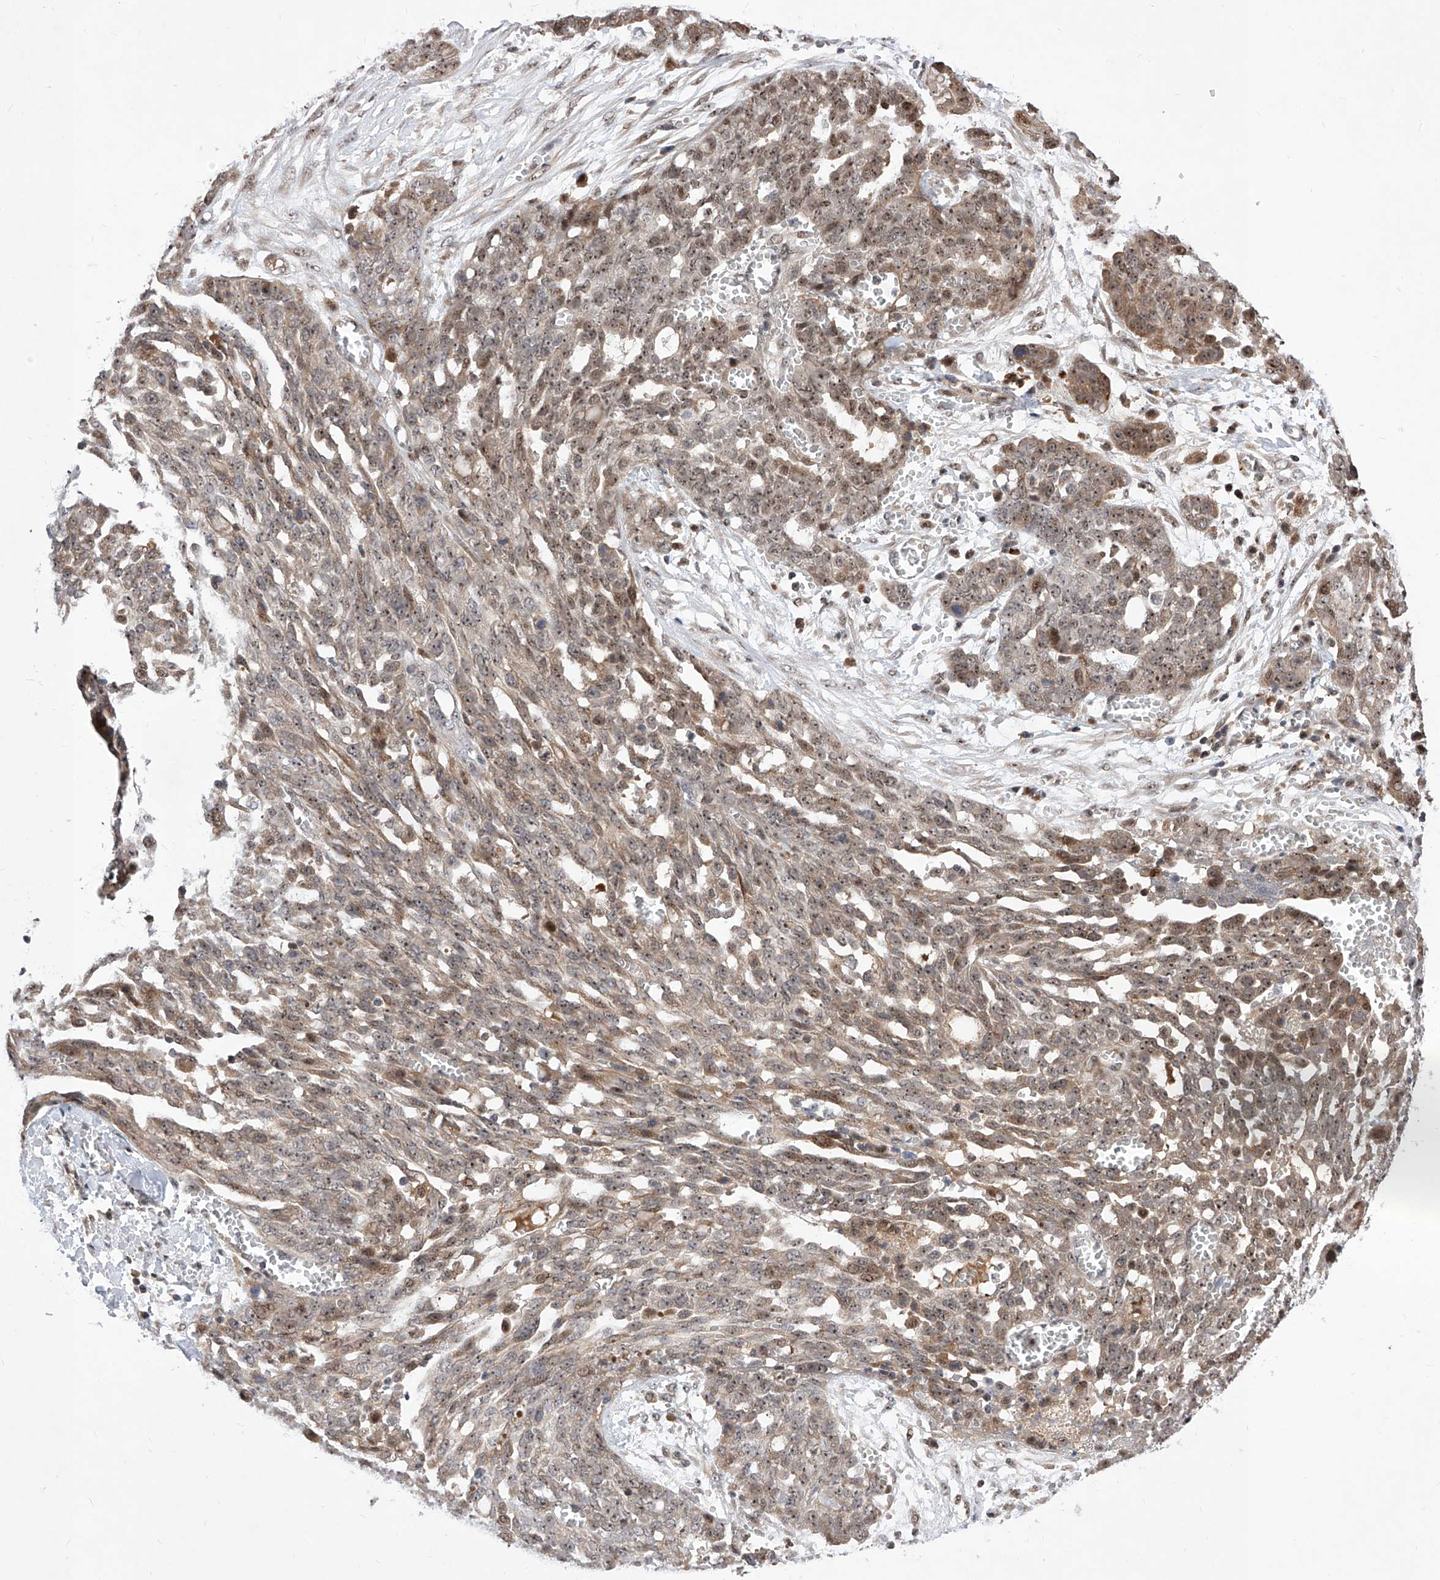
{"staining": {"intensity": "moderate", "quantity": ">75%", "location": "cytoplasmic/membranous,nuclear"}, "tissue": "ovarian cancer", "cell_type": "Tumor cells", "image_type": "cancer", "snomed": [{"axis": "morphology", "description": "Cystadenocarcinoma, serous, NOS"}, {"axis": "topography", "description": "Soft tissue"}, {"axis": "topography", "description": "Ovary"}], "caption": "Tumor cells exhibit moderate cytoplasmic/membranous and nuclear expression in approximately >75% of cells in serous cystadenocarcinoma (ovarian). Nuclei are stained in blue.", "gene": "LGR4", "patient": {"sex": "female", "age": 57}}